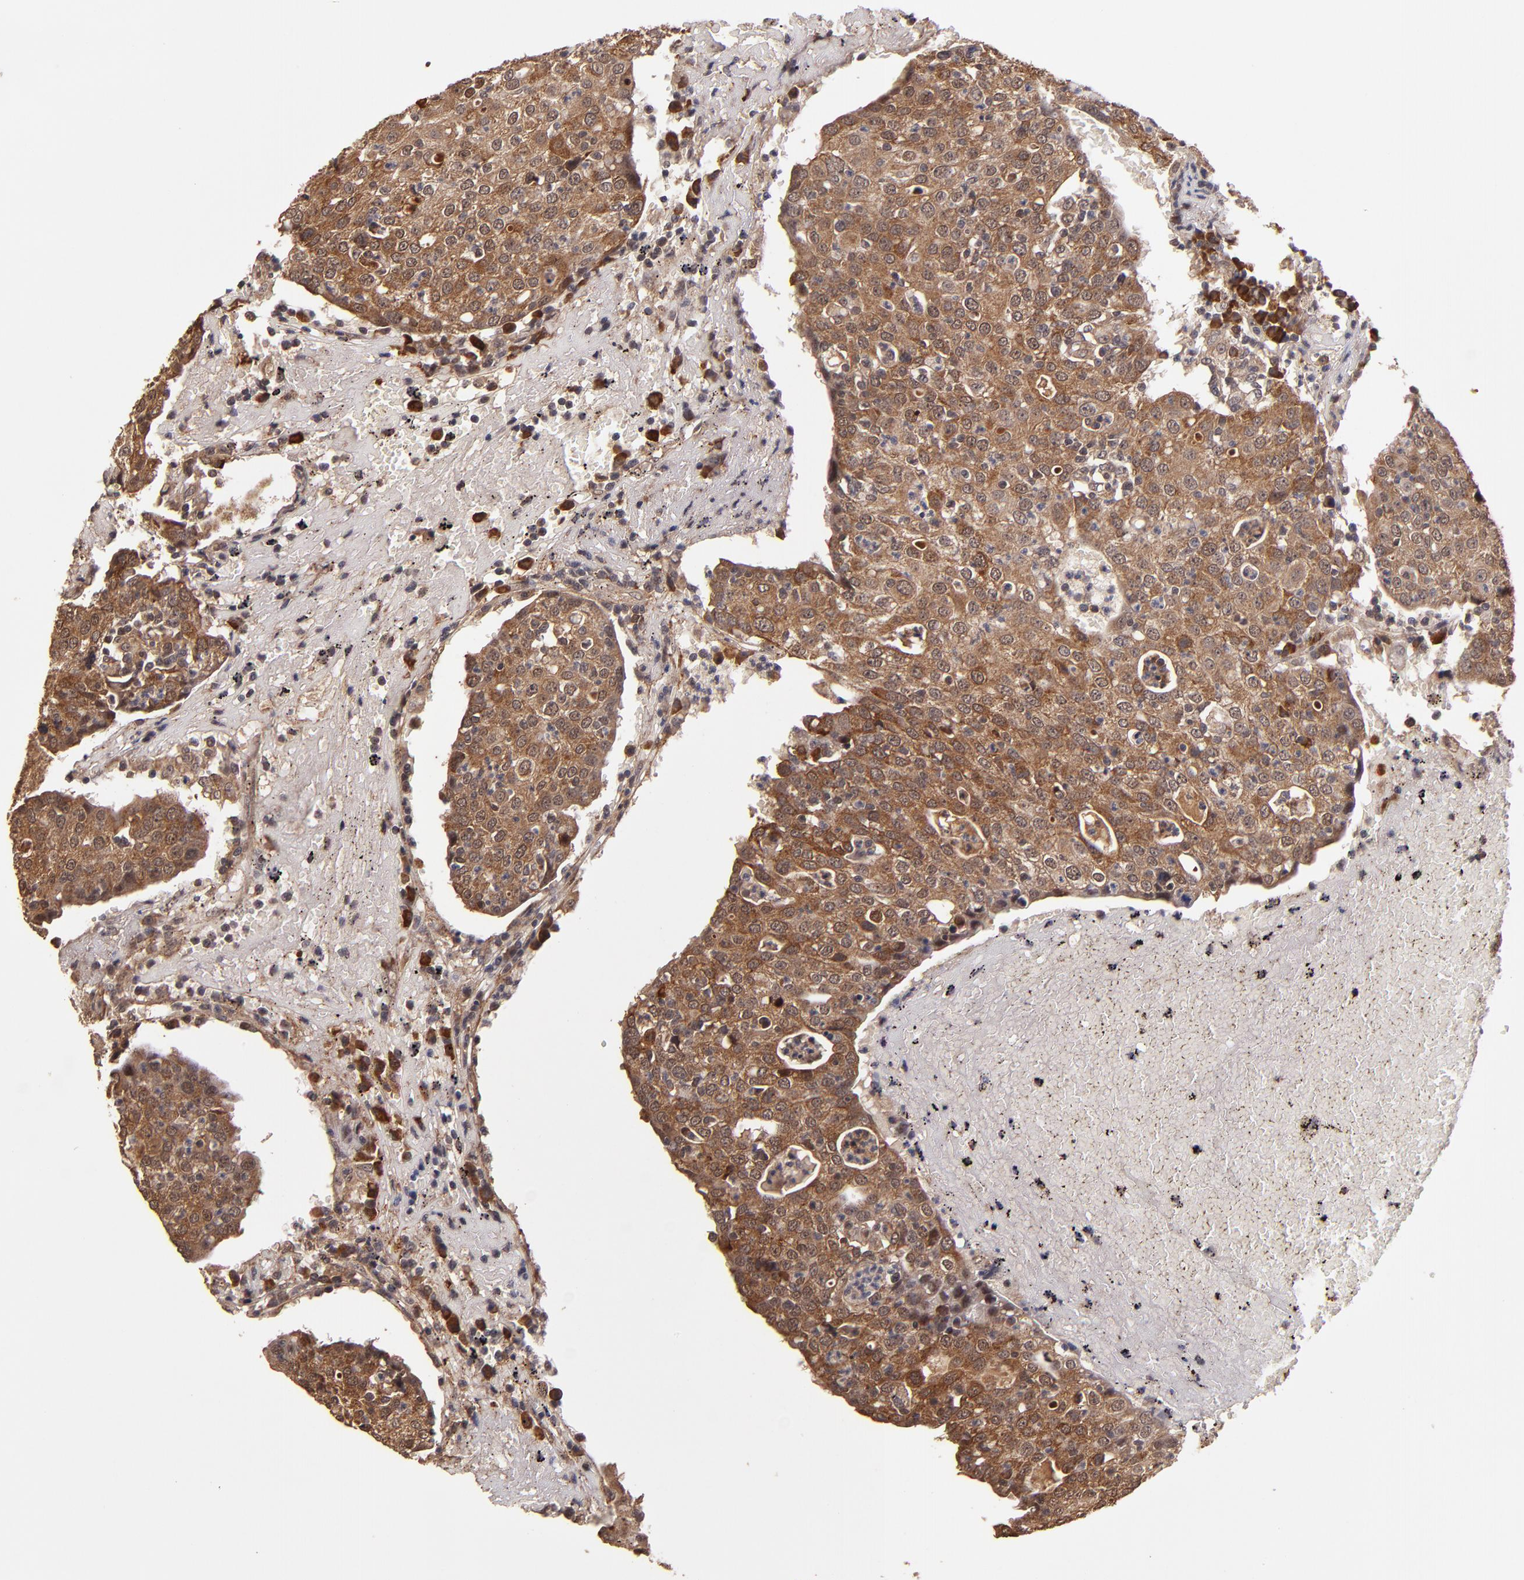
{"staining": {"intensity": "strong", "quantity": ">75%", "location": "cytoplasmic/membranous"}, "tissue": "head and neck cancer", "cell_type": "Tumor cells", "image_type": "cancer", "snomed": [{"axis": "morphology", "description": "Adenocarcinoma, NOS"}, {"axis": "topography", "description": "Salivary gland"}, {"axis": "topography", "description": "Head-Neck"}], "caption": "A brown stain labels strong cytoplasmic/membranous expression of a protein in adenocarcinoma (head and neck) tumor cells.", "gene": "RIOK3", "patient": {"sex": "female", "age": 65}}